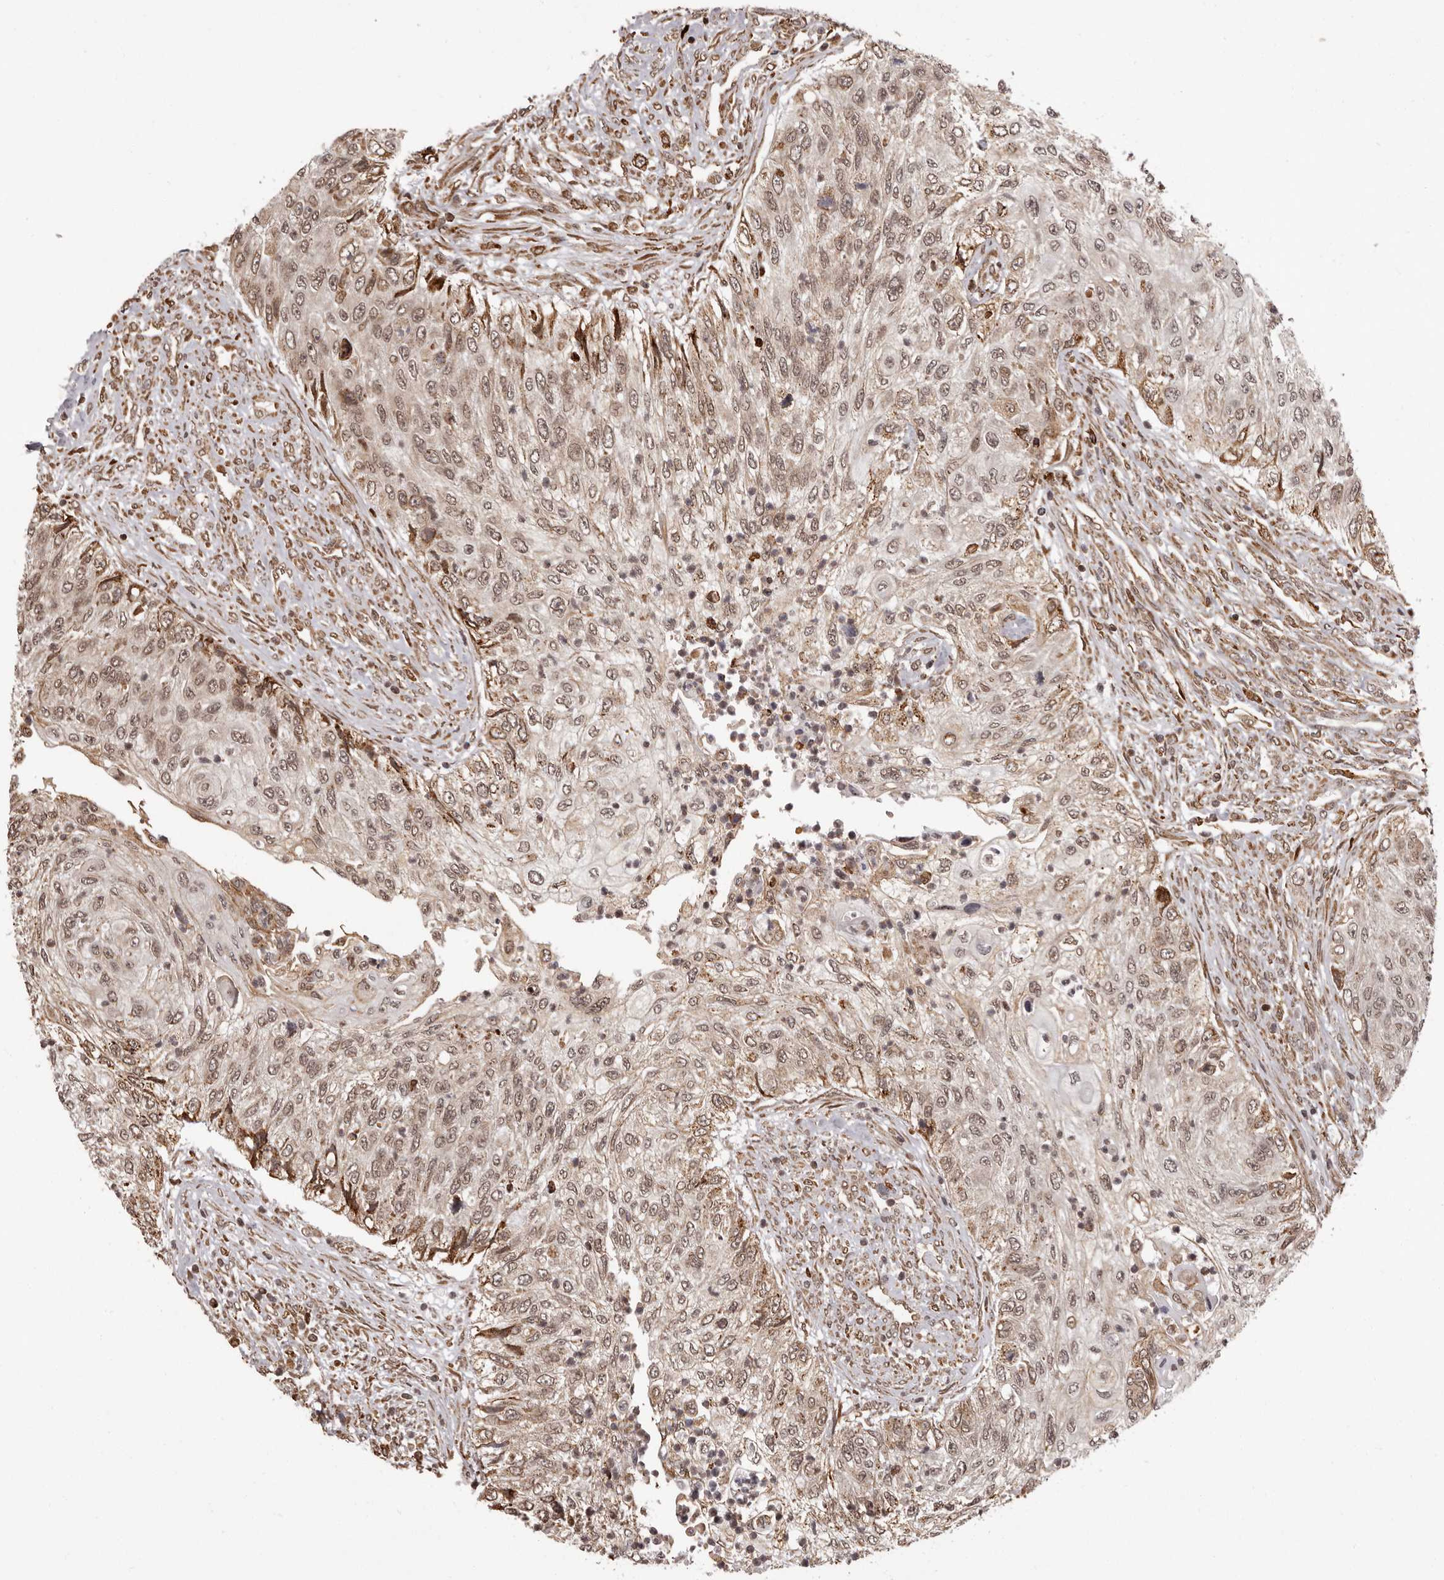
{"staining": {"intensity": "moderate", "quantity": ">75%", "location": "nuclear"}, "tissue": "urothelial cancer", "cell_type": "Tumor cells", "image_type": "cancer", "snomed": [{"axis": "morphology", "description": "Urothelial carcinoma, High grade"}, {"axis": "topography", "description": "Urinary bladder"}], "caption": "Immunohistochemical staining of urothelial carcinoma (high-grade) shows medium levels of moderate nuclear expression in about >75% of tumor cells.", "gene": "IL32", "patient": {"sex": "female", "age": 60}}